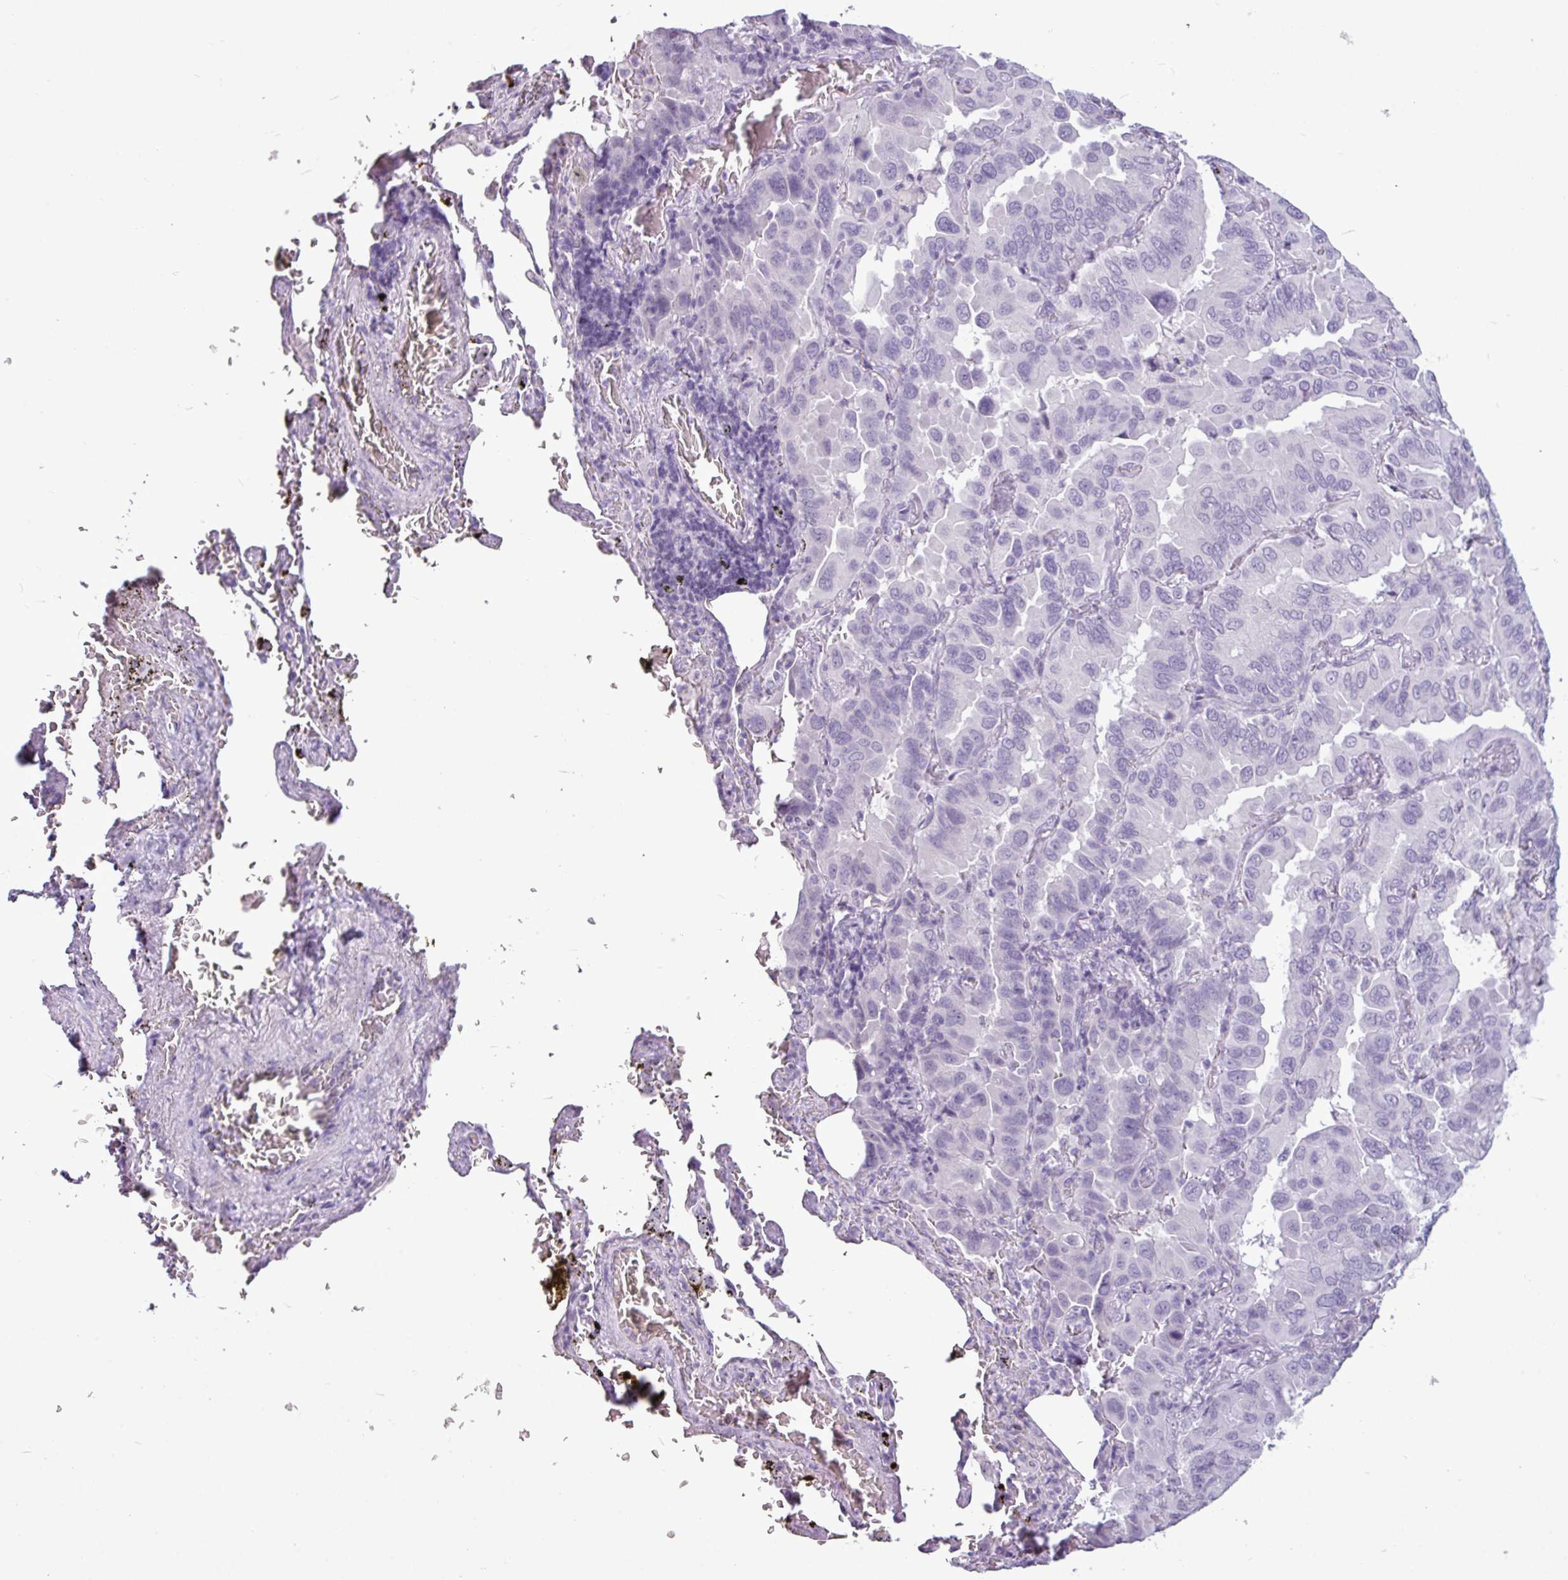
{"staining": {"intensity": "negative", "quantity": "none", "location": "none"}, "tissue": "lung cancer", "cell_type": "Tumor cells", "image_type": "cancer", "snomed": [{"axis": "morphology", "description": "Adenocarcinoma, NOS"}, {"axis": "topography", "description": "Lung"}], "caption": "Micrograph shows no significant protein expression in tumor cells of lung cancer (adenocarcinoma).", "gene": "AMY2A", "patient": {"sex": "male", "age": 64}}